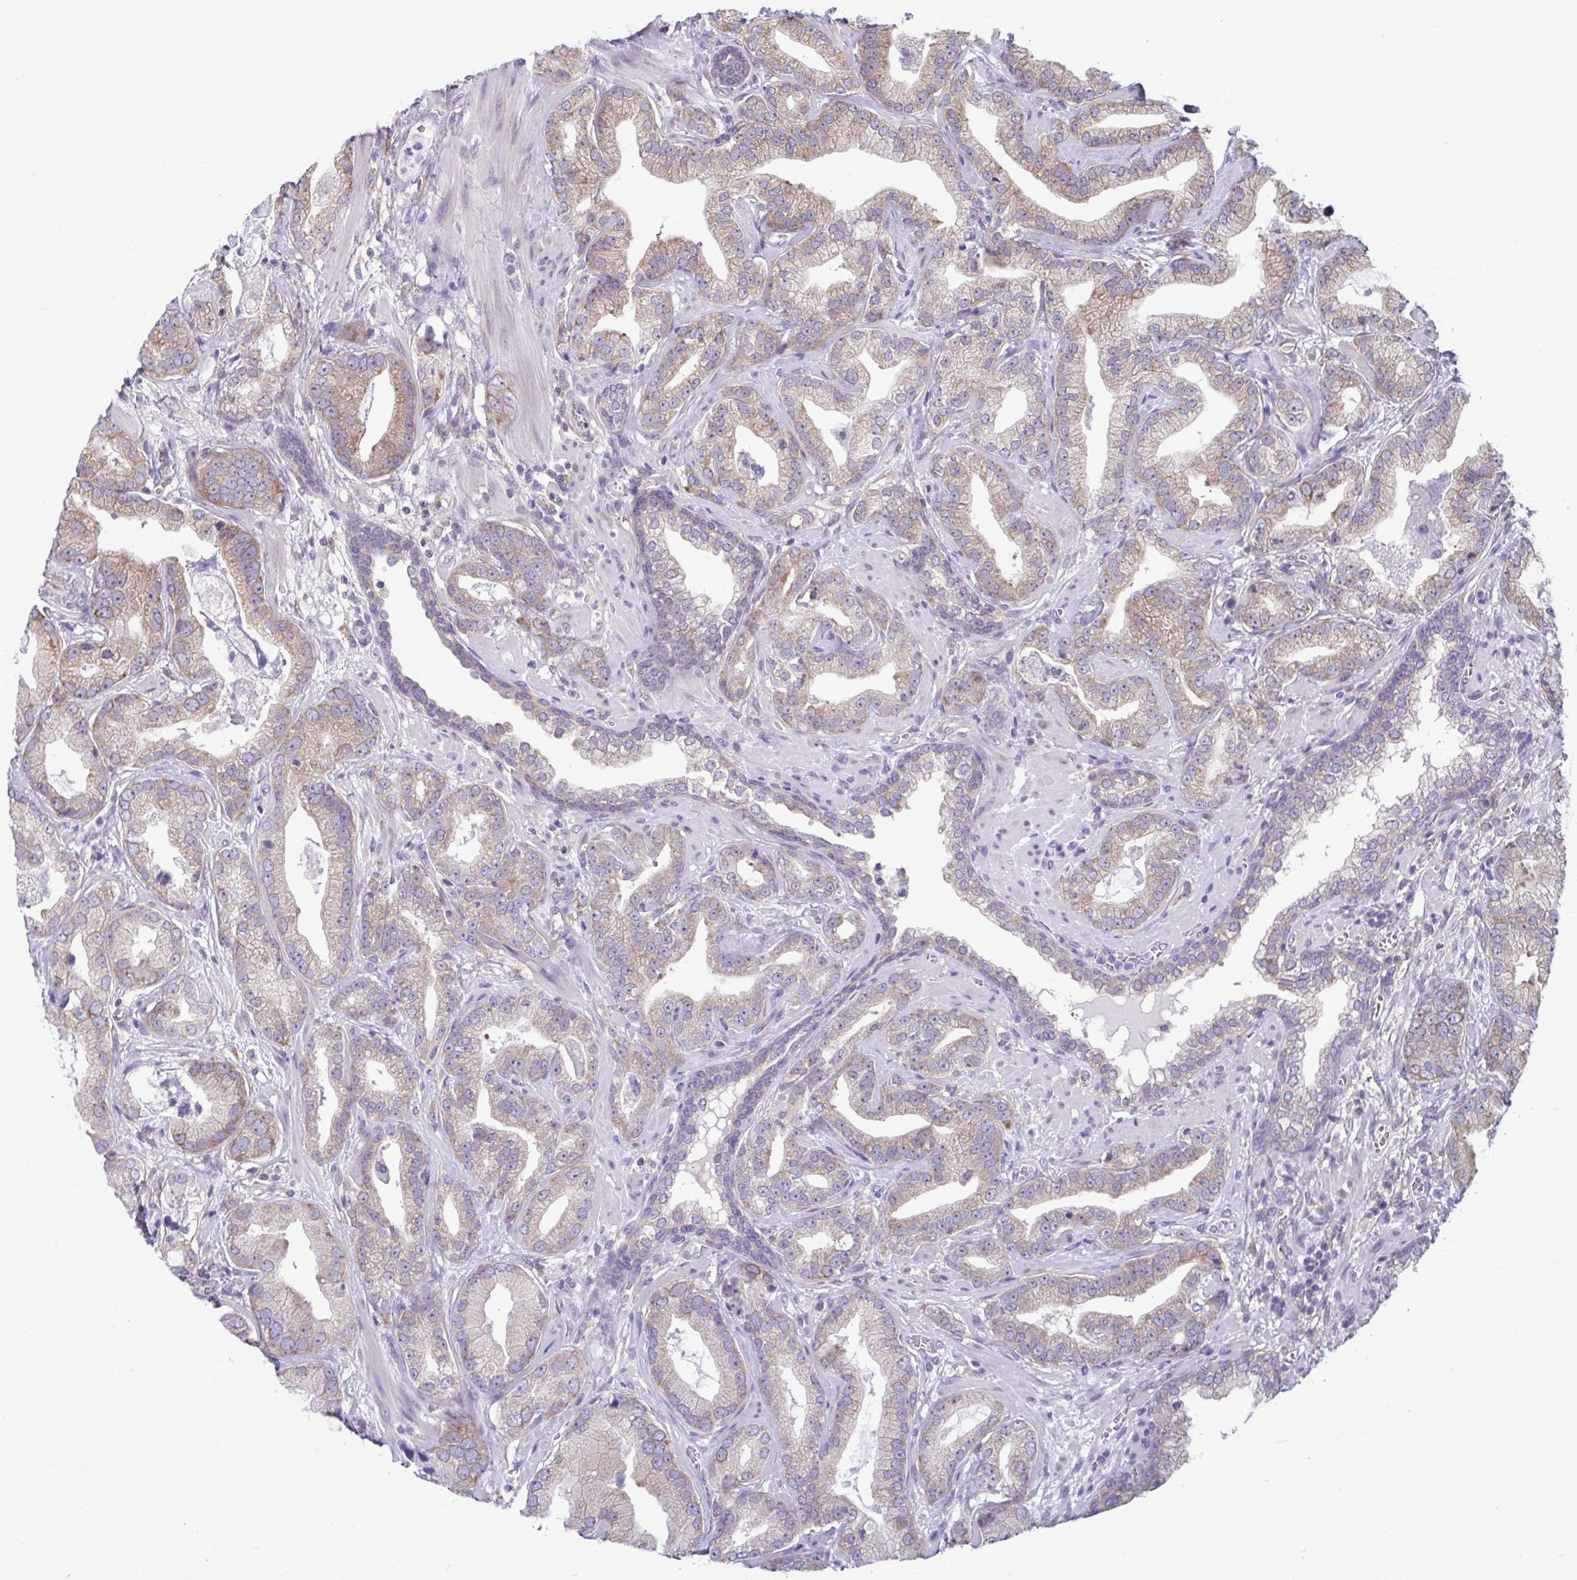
{"staining": {"intensity": "weak", "quantity": "25%-75%", "location": "cytoplasmic/membranous"}, "tissue": "prostate cancer", "cell_type": "Tumor cells", "image_type": "cancer", "snomed": [{"axis": "morphology", "description": "Adenocarcinoma, Low grade"}, {"axis": "topography", "description": "Prostate"}], "caption": "This image exhibits IHC staining of prostate cancer (low-grade adenocarcinoma), with low weak cytoplasmic/membranous staining in about 25%-75% of tumor cells.", "gene": "TMEM108", "patient": {"sex": "male", "age": 62}}